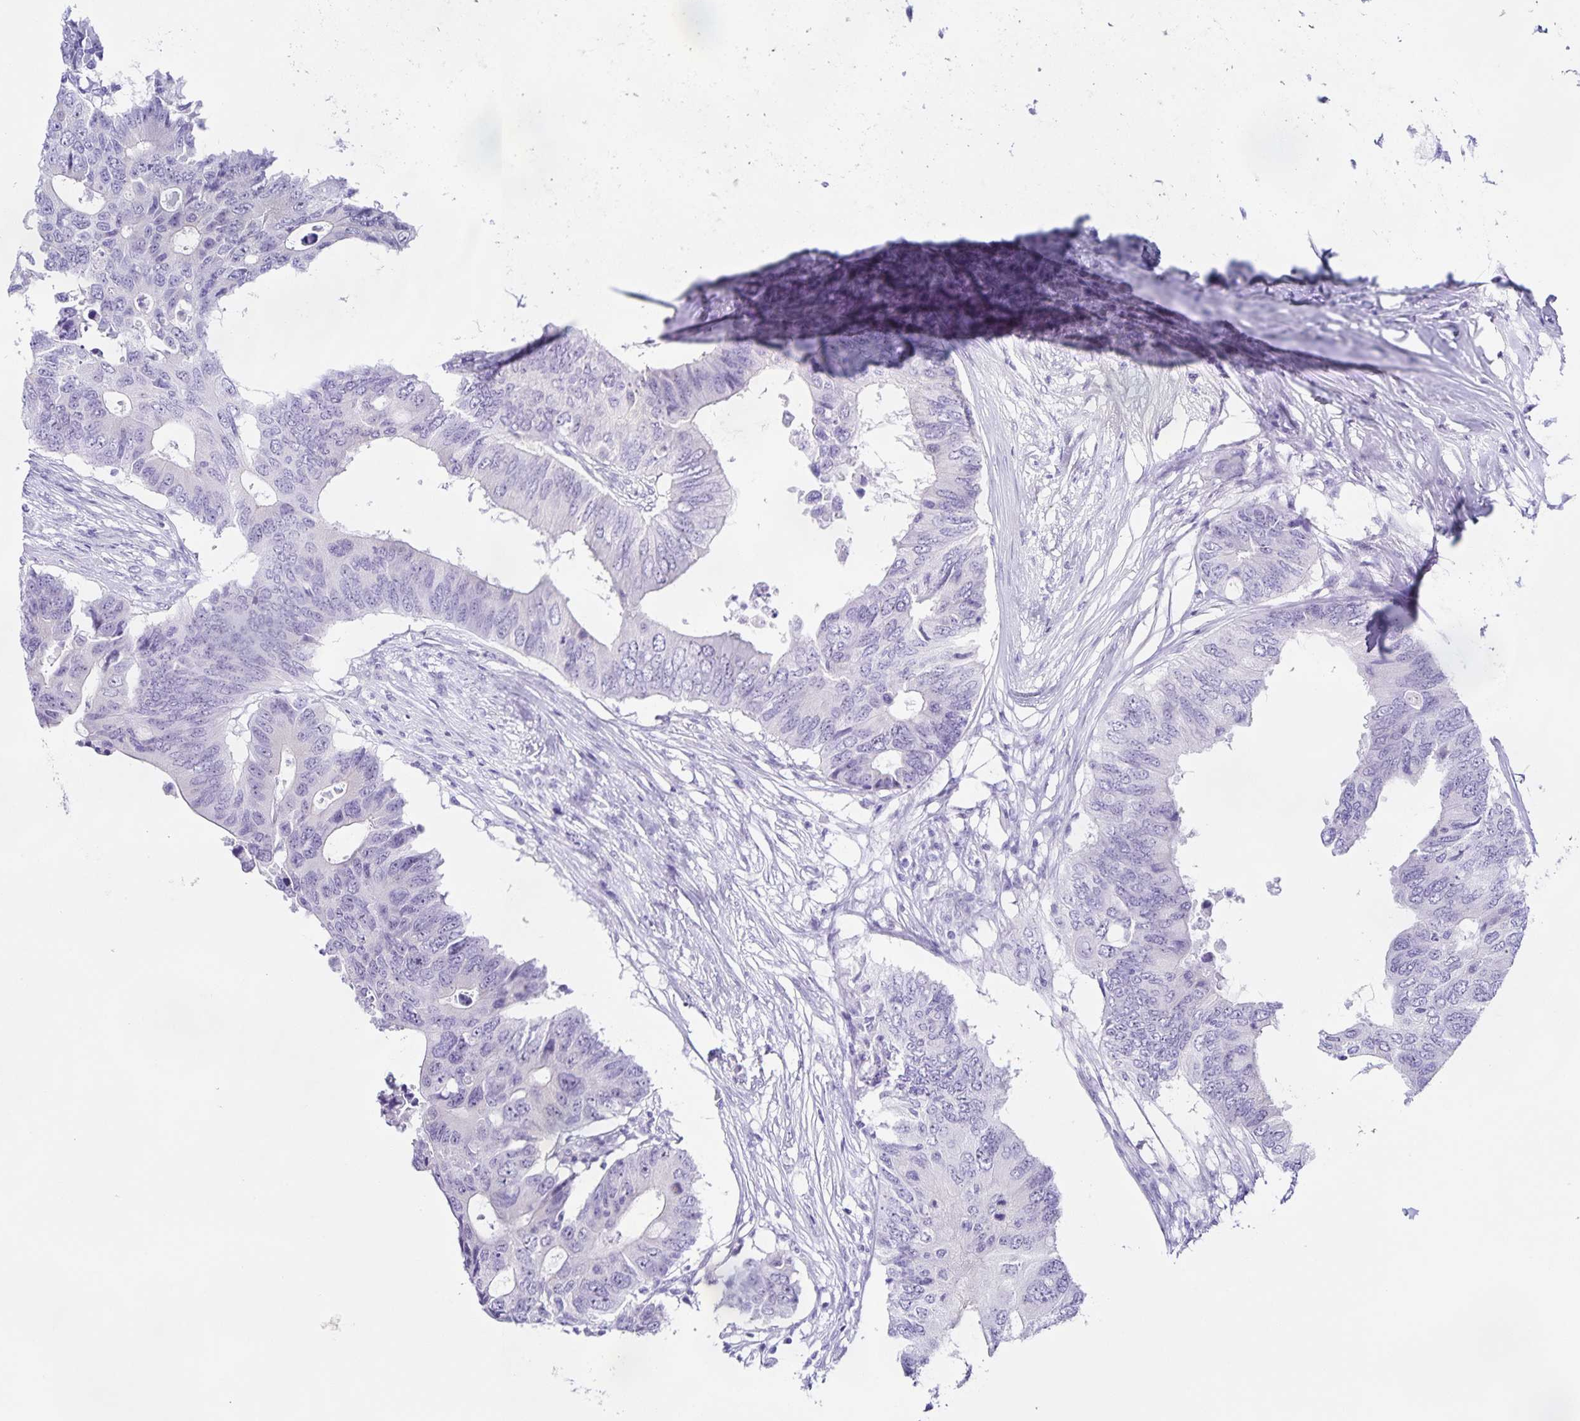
{"staining": {"intensity": "negative", "quantity": "none", "location": "none"}, "tissue": "colorectal cancer", "cell_type": "Tumor cells", "image_type": "cancer", "snomed": [{"axis": "morphology", "description": "Adenocarcinoma, NOS"}, {"axis": "topography", "description": "Colon"}], "caption": "Tumor cells show no significant staining in colorectal cancer.", "gene": "FAM170A", "patient": {"sex": "male", "age": 71}}